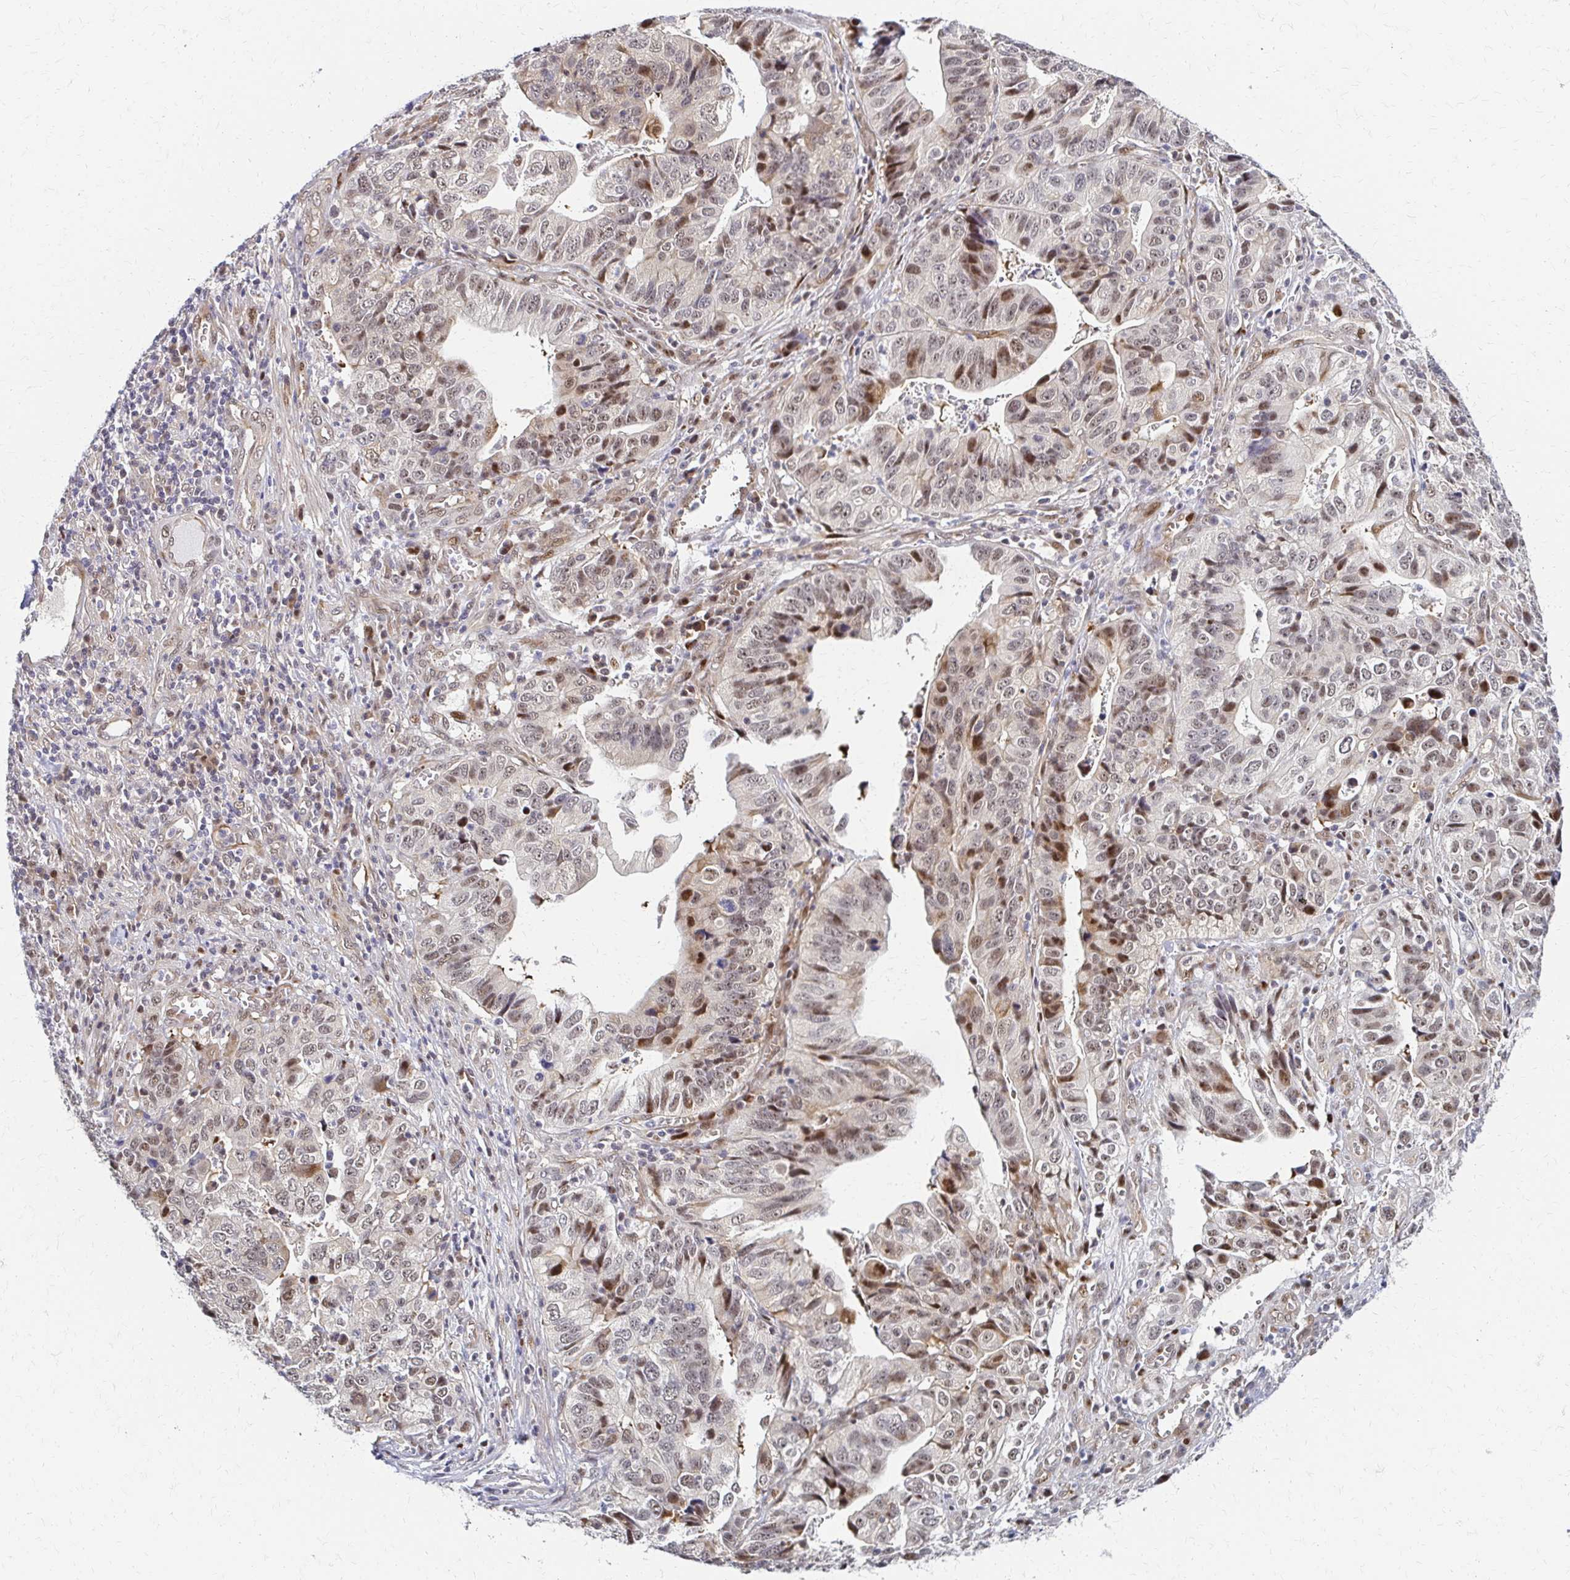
{"staining": {"intensity": "weak", "quantity": "25%-75%", "location": "nuclear"}, "tissue": "stomach cancer", "cell_type": "Tumor cells", "image_type": "cancer", "snomed": [{"axis": "morphology", "description": "Adenocarcinoma, NOS"}, {"axis": "topography", "description": "Stomach, upper"}], "caption": "Protein staining by IHC shows weak nuclear expression in approximately 25%-75% of tumor cells in stomach cancer (adenocarcinoma).", "gene": "PSMD7", "patient": {"sex": "female", "age": 67}}